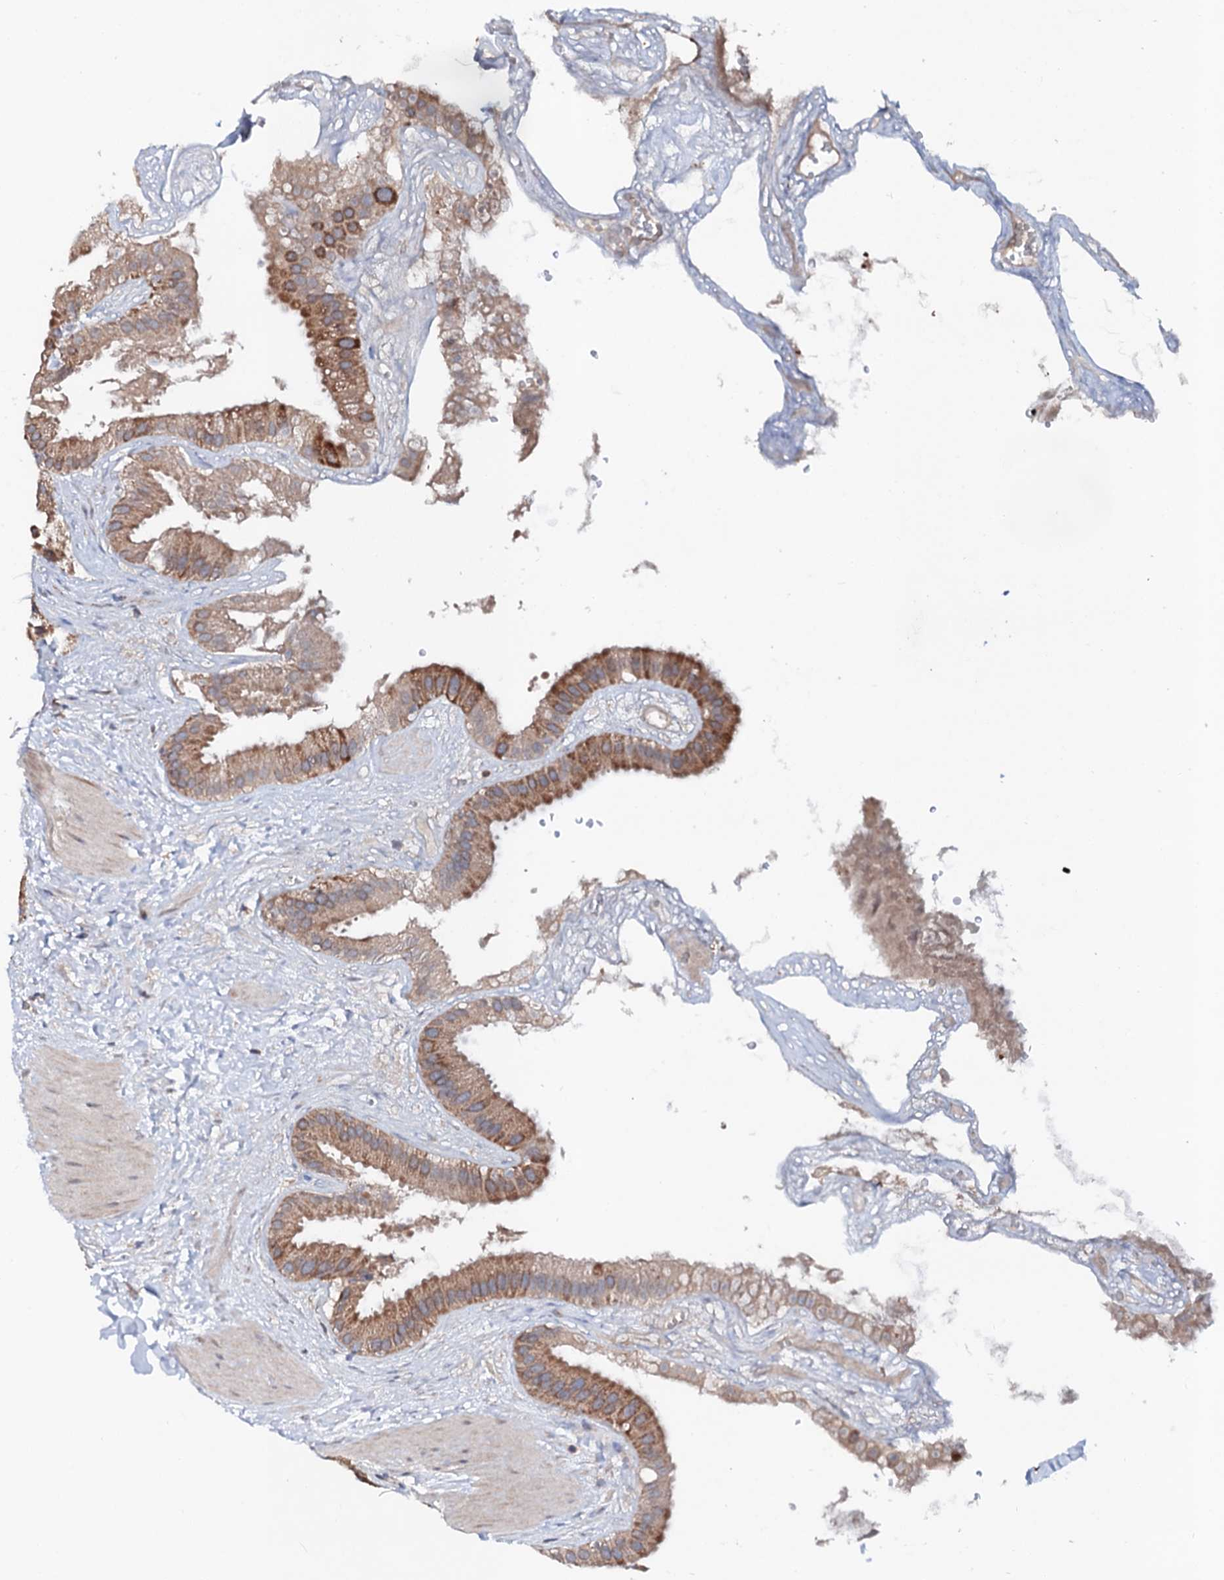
{"staining": {"intensity": "strong", "quantity": "25%-75%", "location": "cytoplasmic/membranous"}, "tissue": "gallbladder", "cell_type": "Glandular cells", "image_type": "normal", "snomed": [{"axis": "morphology", "description": "Normal tissue, NOS"}, {"axis": "topography", "description": "Gallbladder"}], "caption": "Gallbladder stained for a protein exhibits strong cytoplasmic/membranous positivity in glandular cells. The staining was performed using DAB (3,3'-diaminobenzidine) to visualize the protein expression in brown, while the nuclei were stained in blue with hematoxylin (Magnification: 20x).", "gene": "UBE3C", "patient": {"sex": "male", "age": 55}}